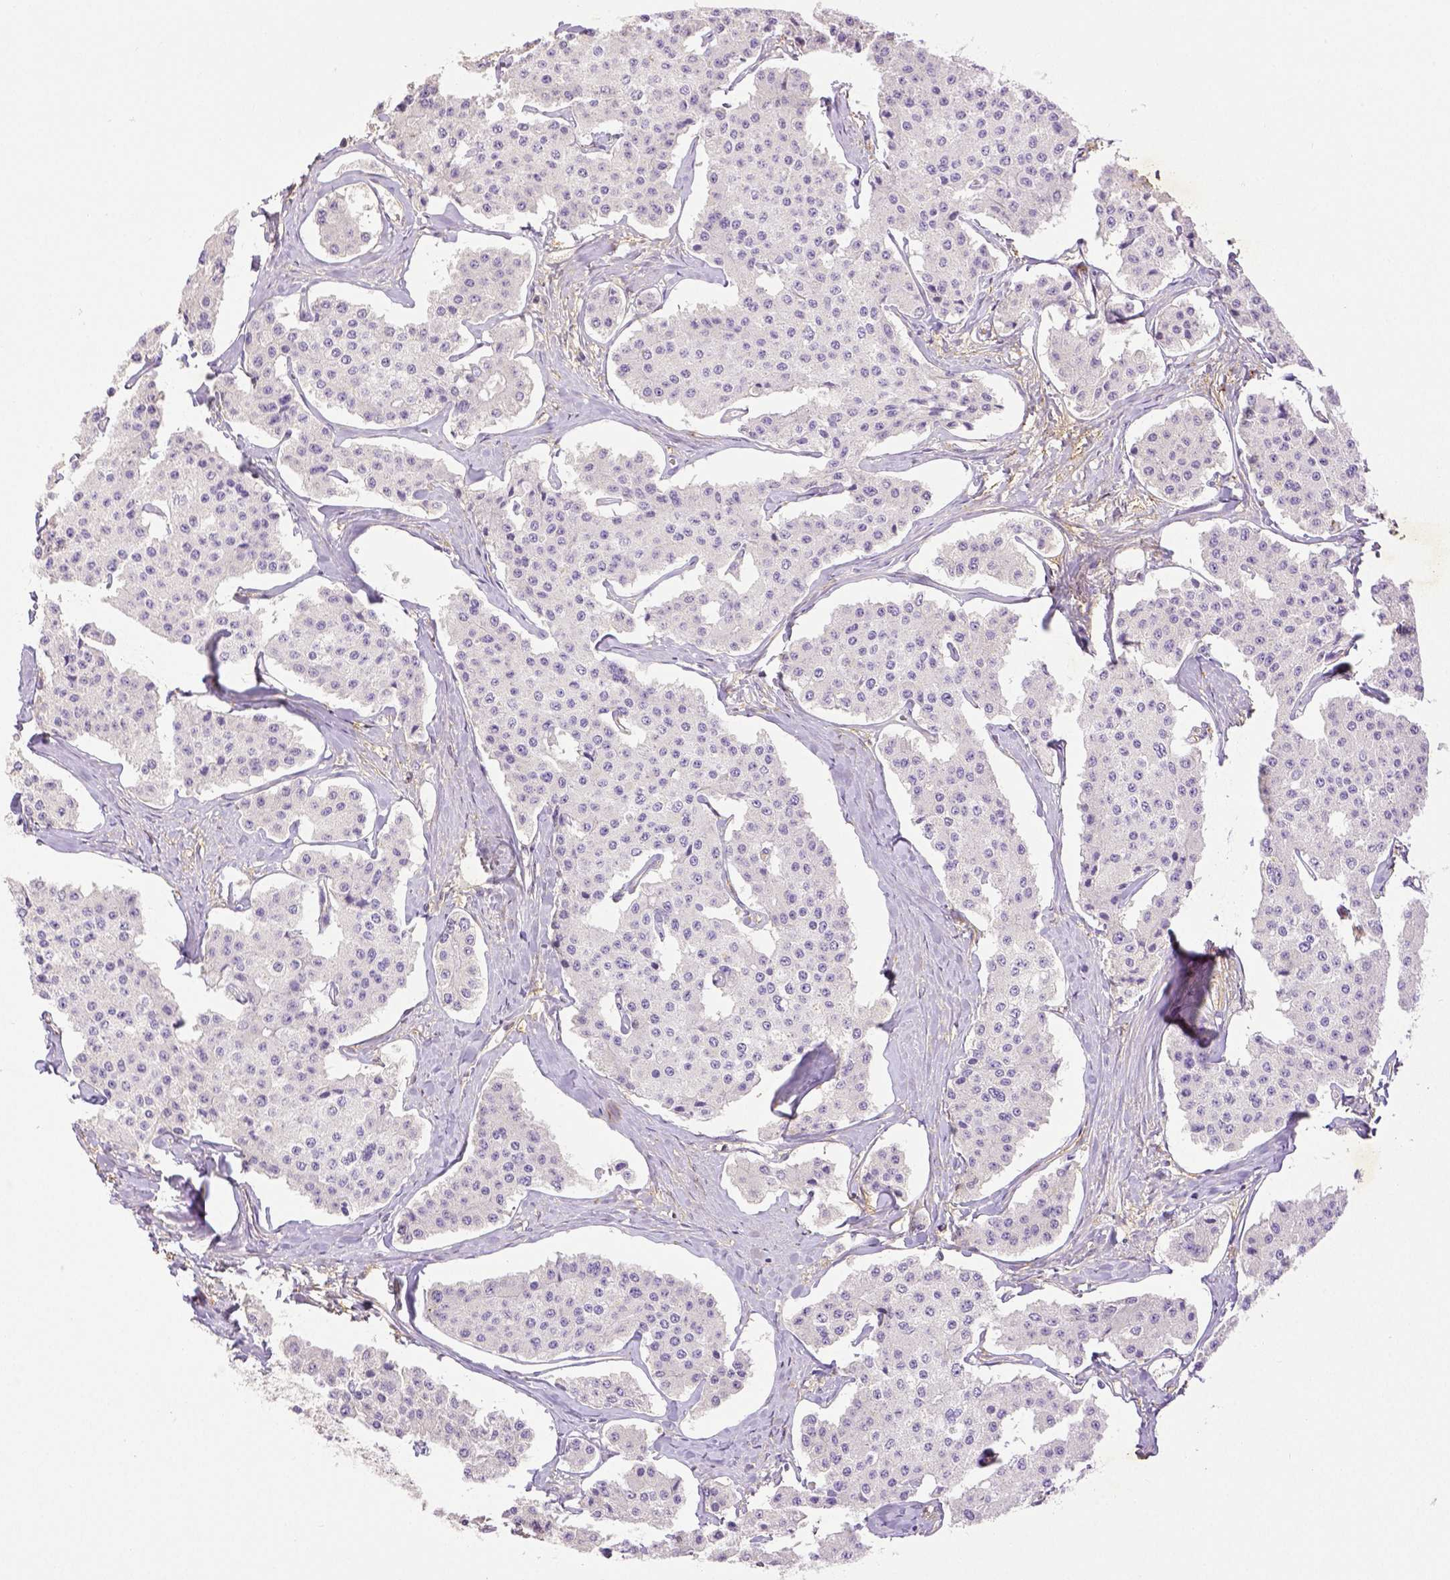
{"staining": {"intensity": "negative", "quantity": "none", "location": "none"}, "tissue": "carcinoid", "cell_type": "Tumor cells", "image_type": "cancer", "snomed": [{"axis": "morphology", "description": "Carcinoid, malignant, NOS"}, {"axis": "topography", "description": "Small intestine"}], "caption": "Carcinoid was stained to show a protein in brown. There is no significant expression in tumor cells.", "gene": "THY1", "patient": {"sex": "female", "age": 65}}